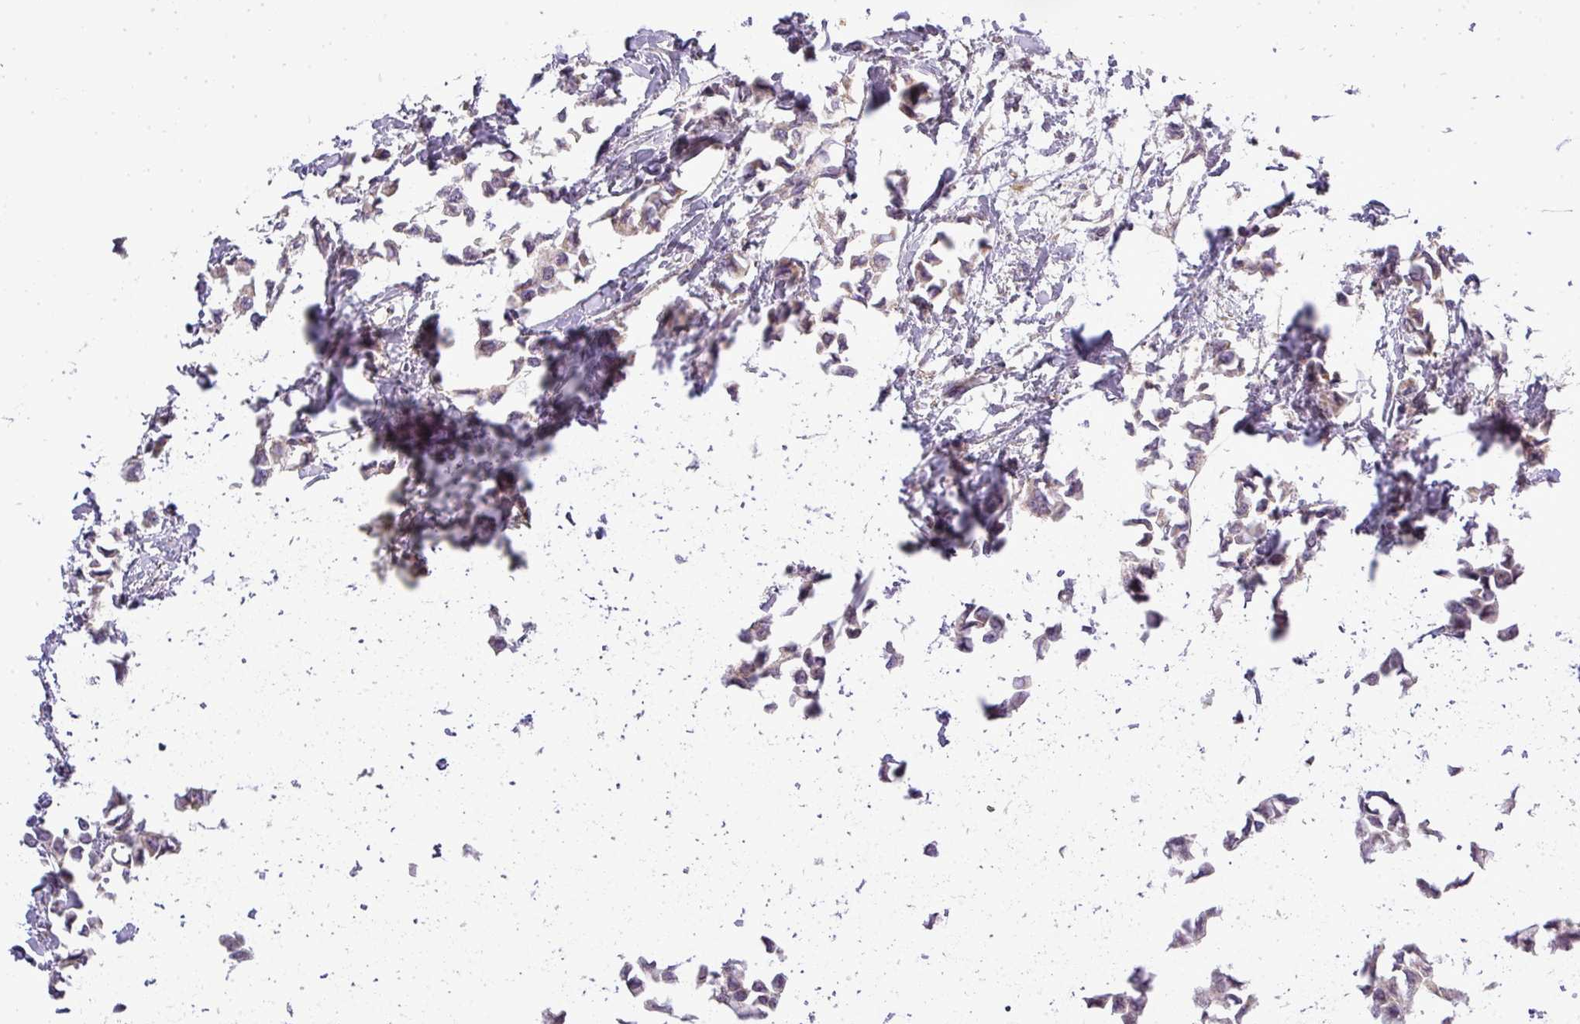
{"staining": {"intensity": "weak", "quantity": "25%-75%", "location": "cytoplasmic/membranous"}, "tissue": "breast cancer", "cell_type": "Tumor cells", "image_type": "cancer", "snomed": [{"axis": "morphology", "description": "Duct carcinoma"}, {"axis": "topography", "description": "Breast"}], "caption": "Immunohistochemical staining of human breast cancer (invasive ductal carcinoma) displays low levels of weak cytoplasmic/membranous protein positivity in approximately 25%-75% of tumor cells.", "gene": "ZDHHC1", "patient": {"sex": "female", "age": 73}}